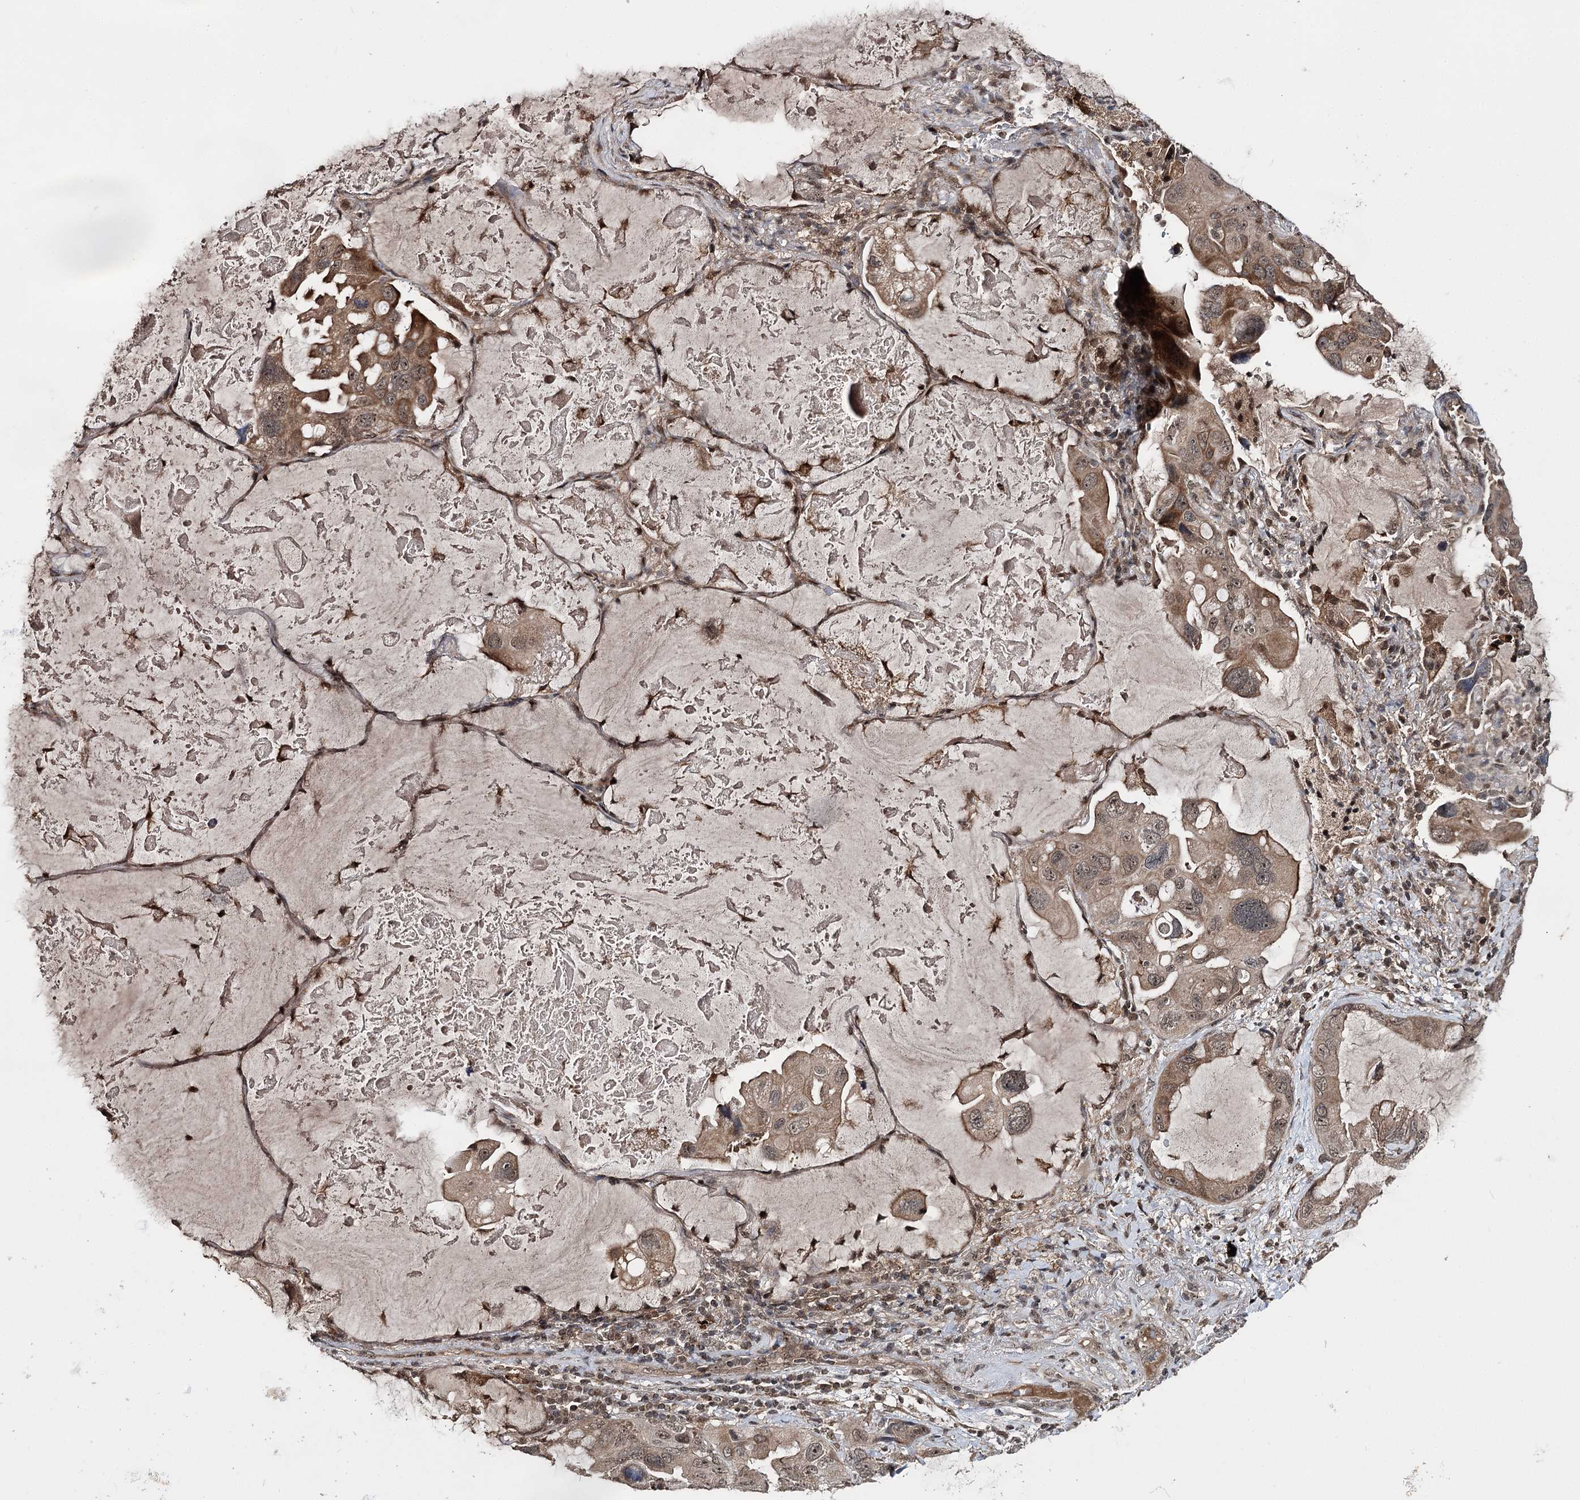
{"staining": {"intensity": "moderate", "quantity": ">75%", "location": "cytoplasmic/membranous,nuclear"}, "tissue": "lung cancer", "cell_type": "Tumor cells", "image_type": "cancer", "snomed": [{"axis": "morphology", "description": "Squamous cell carcinoma, NOS"}, {"axis": "topography", "description": "Lung"}], "caption": "Moderate cytoplasmic/membranous and nuclear protein positivity is appreciated in about >75% of tumor cells in lung squamous cell carcinoma.", "gene": "FAM53B", "patient": {"sex": "female", "age": 73}}